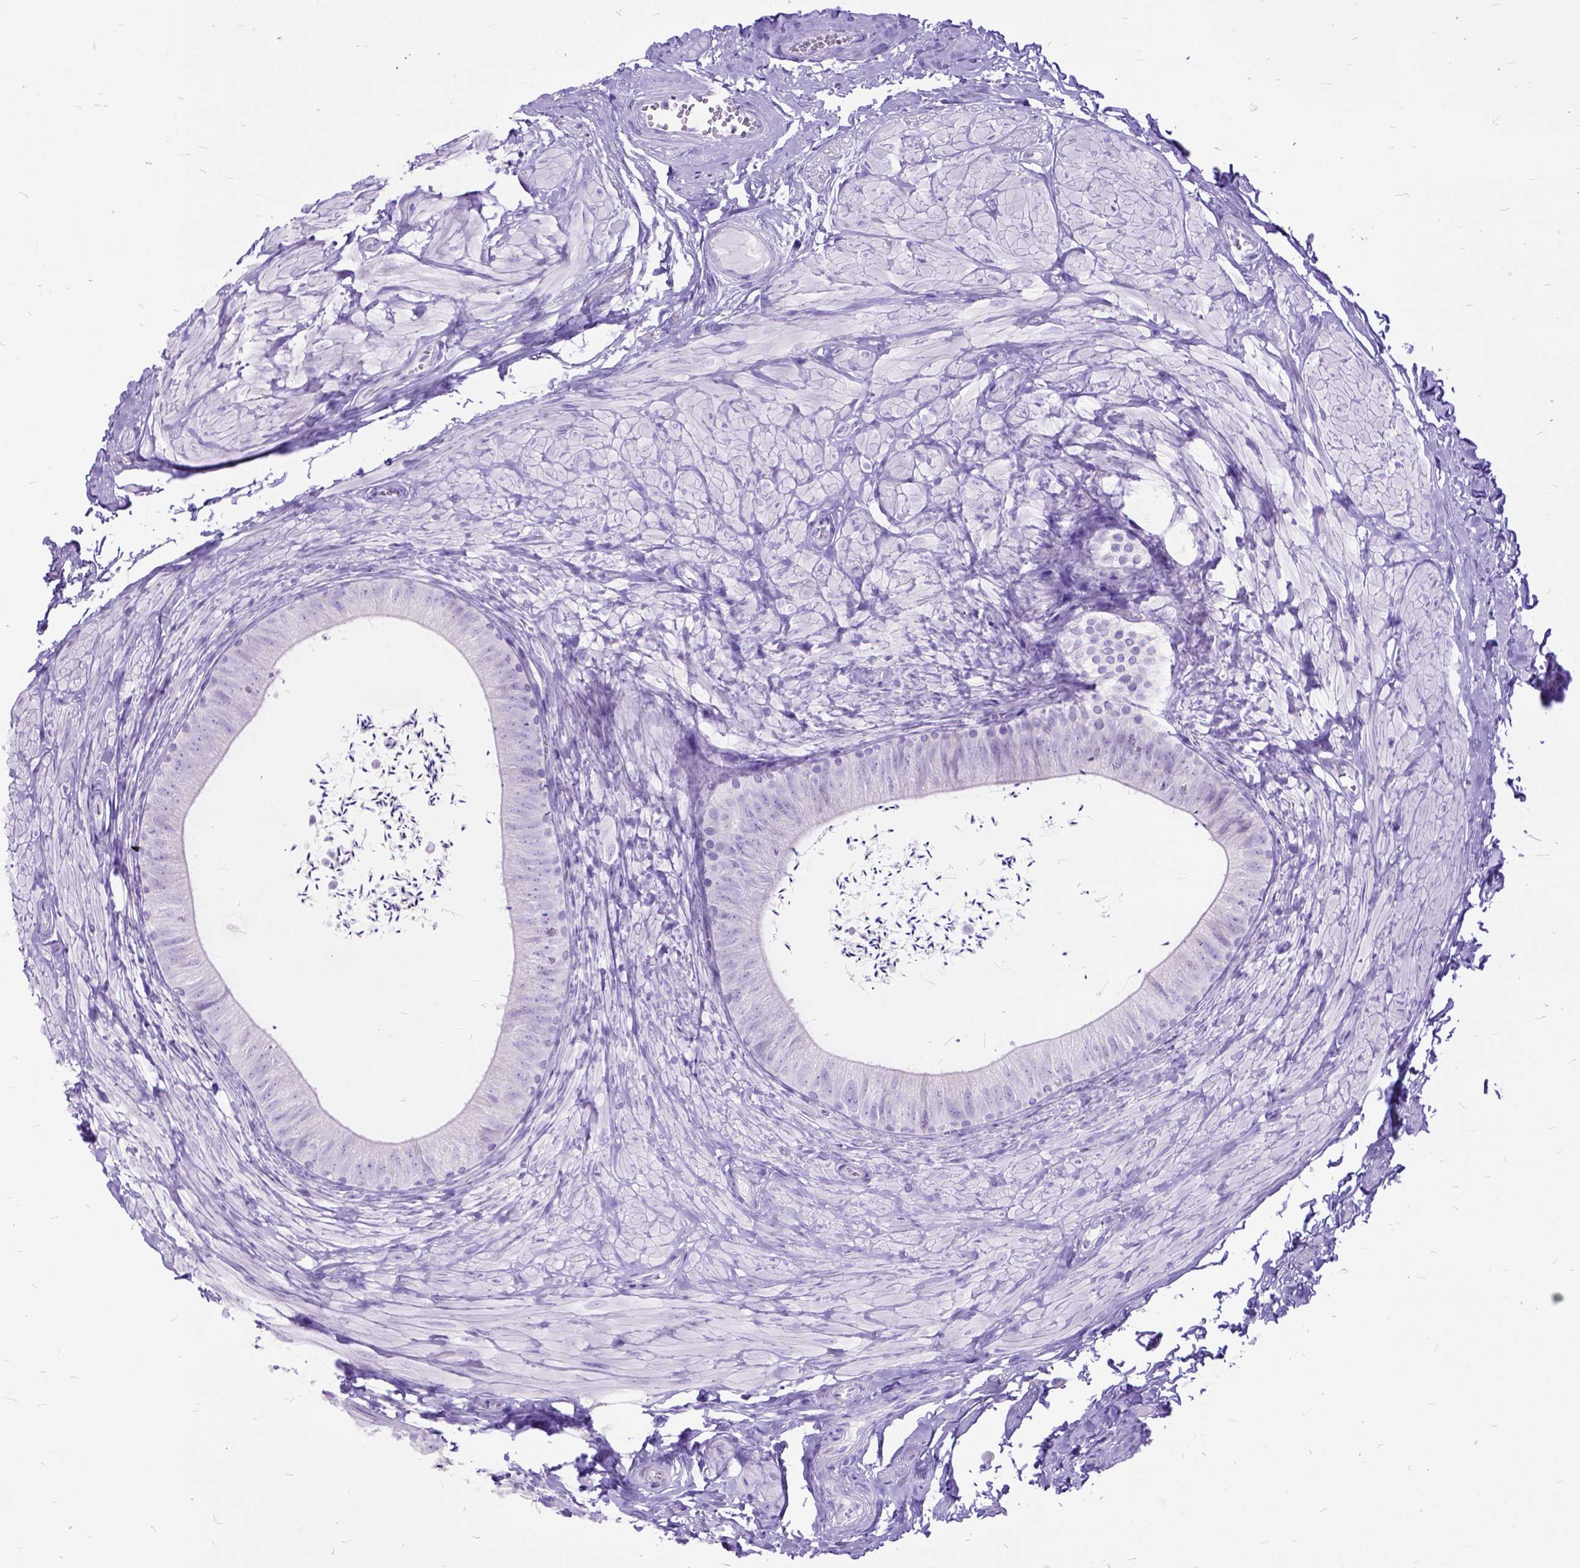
{"staining": {"intensity": "negative", "quantity": "none", "location": "none"}, "tissue": "epididymis", "cell_type": "Glandular cells", "image_type": "normal", "snomed": [{"axis": "morphology", "description": "Normal tissue, NOS"}, {"axis": "topography", "description": "Epididymis, spermatic cord, NOS"}, {"axis": "topography", "description": "Epididymis"}, {"axis": "topography", "description": "Peripheral nerve tissue"}], "caption": "IHC micrograph of normal epididymis: human epididymis stained with DAB (3,3'-diaminobenzidine) exhibits no significant protein positivity in glandular cells. (DAB (3,3'-diaminobenzidine) immunohistochemistry (IHC) with hematoxylin counter stain).", "gene": "DNAH2", "patient": {"sex": "male", "age": 29}}